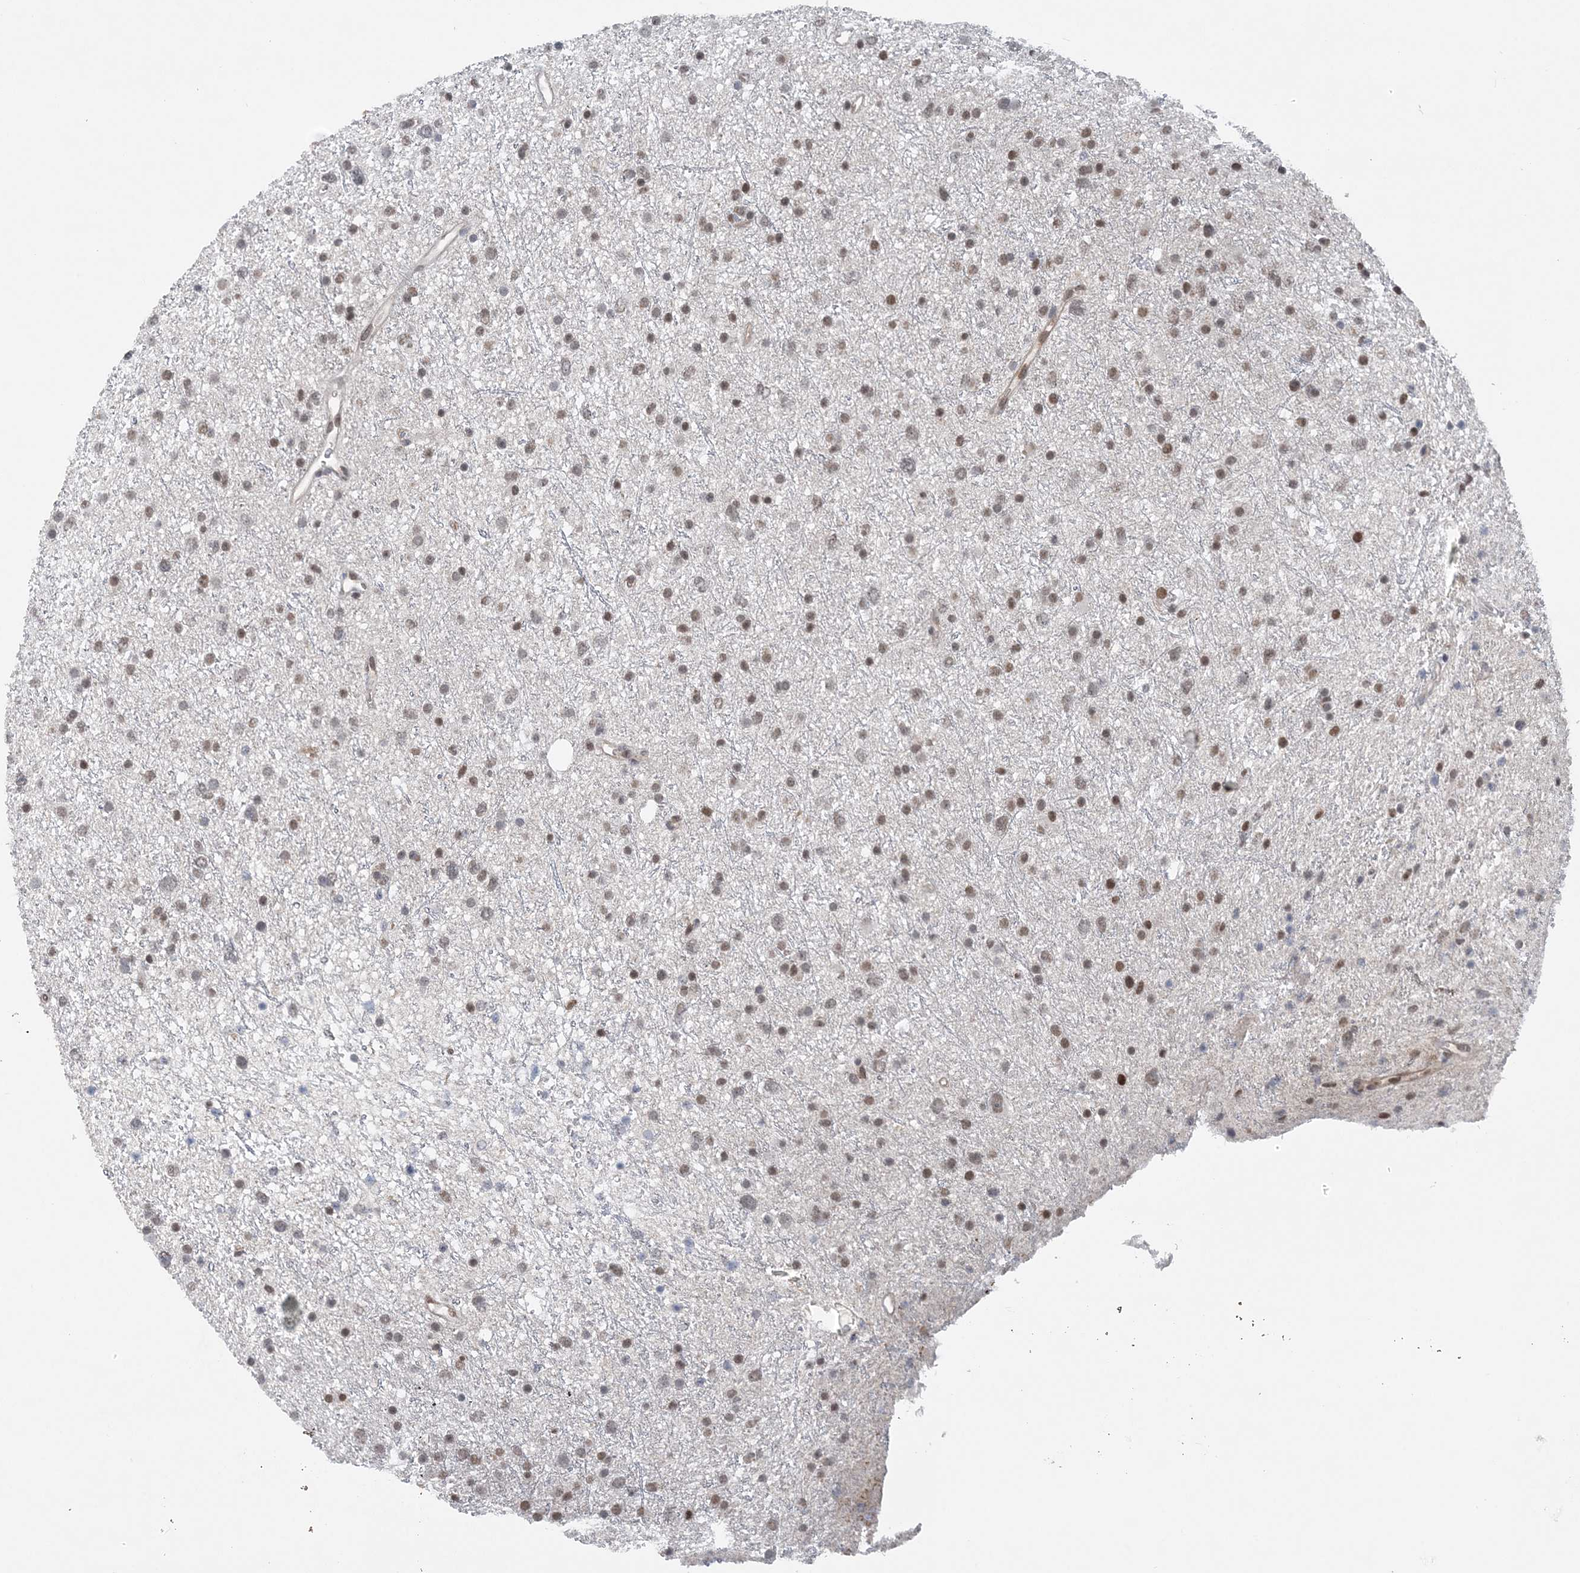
{"staining": {"intensity": "weak", "quantity": ">75%", "location": "nuclear"}, "tissue": "glioma", "cell_type": "Tumor cells", "image_type": "cancer", "snomed": [{"axis": "morphology", "description": "Glioma, malignant, Low grade"}, {"axis": "topography", "description": "Cerebral cortex"}], "caption": "An immunohistochemistry (IHC) histopathology image of tumor tissue is shown. Protein staining in brown highlights weak nuclear positivity in glioma within tumor cells. The protein of interest is shown in brown color, while the nuclei are stained blue.", "gene": "CCDC152", "patient": {"sex": "female", "age": 39}}